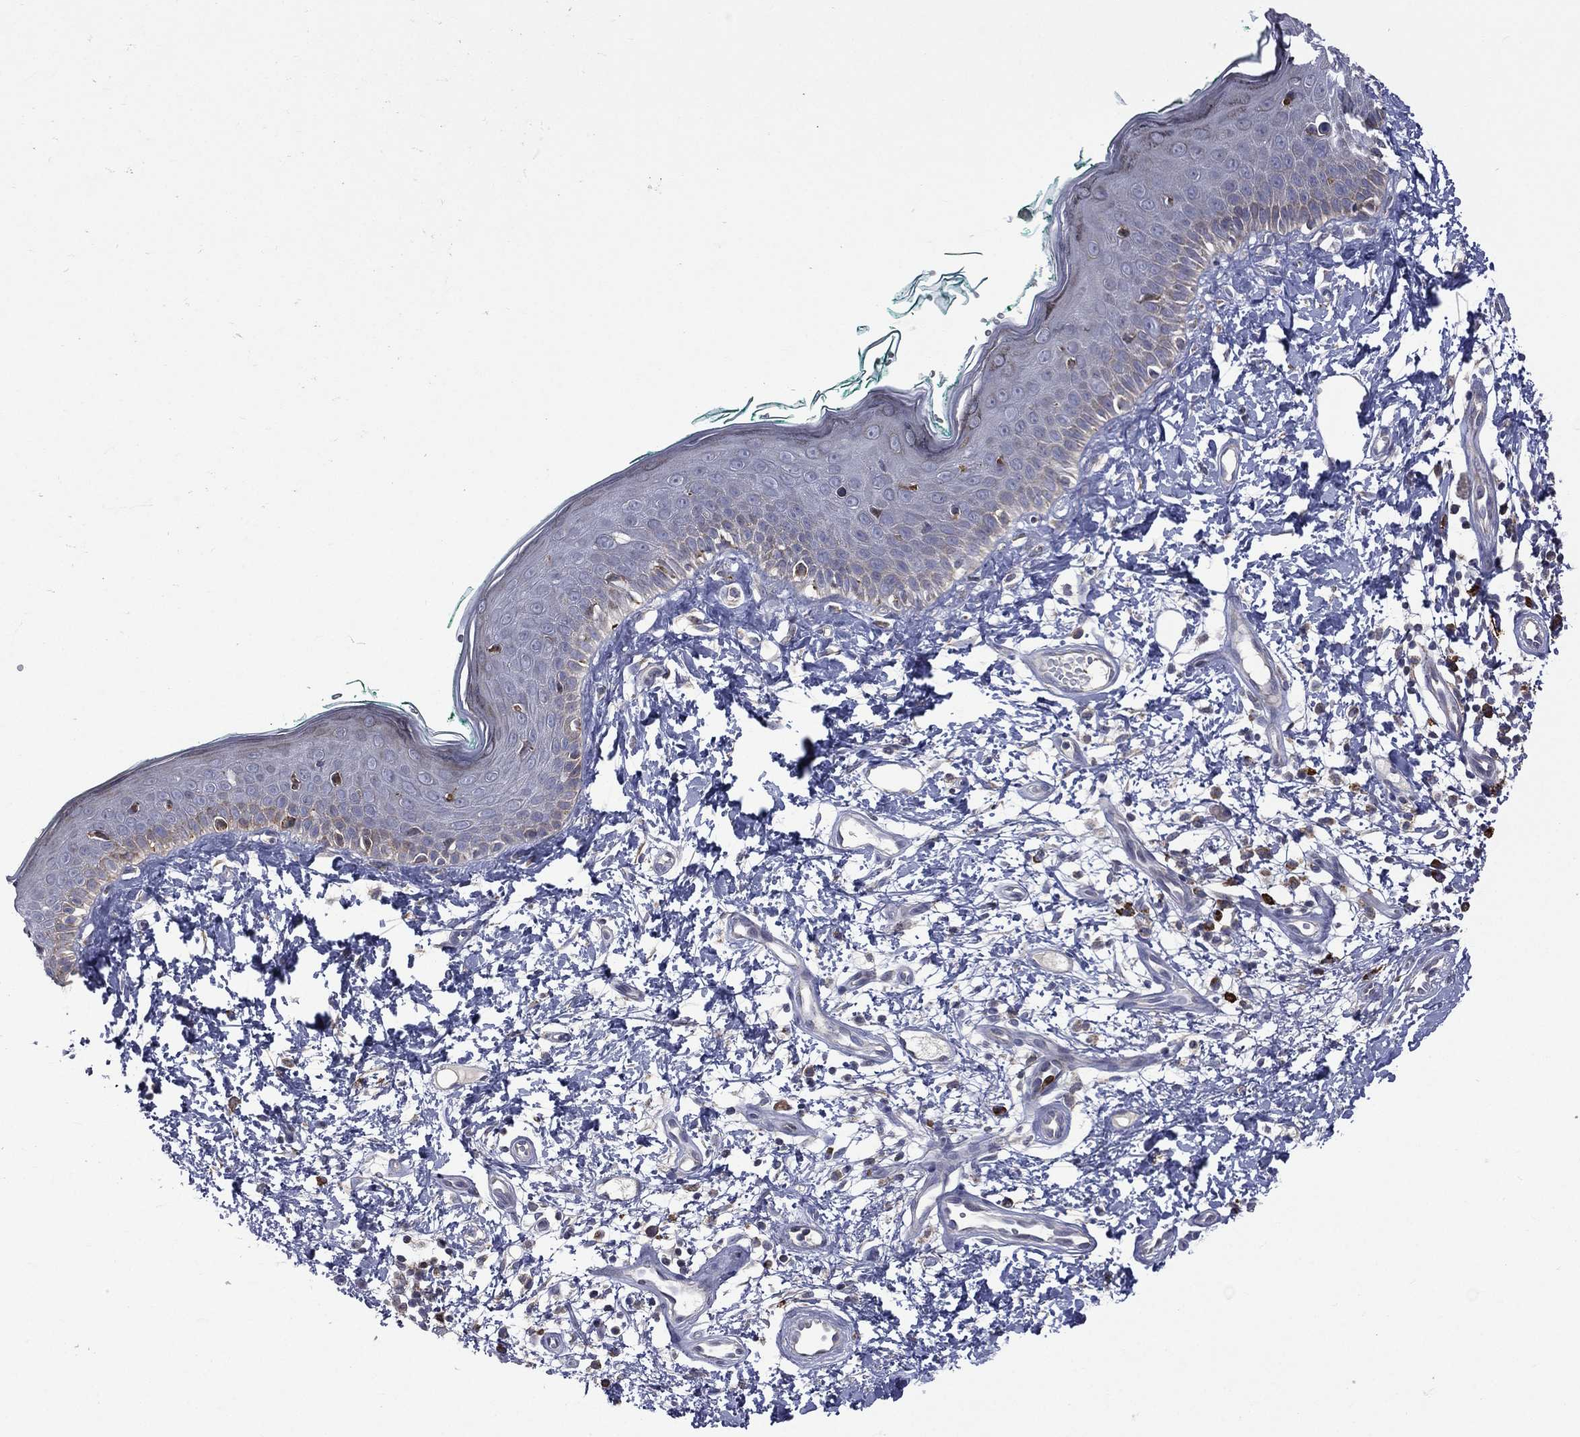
{"staining": {"intensity": "negative", "quantity": "none", "location": "none"}, "tissue": "skin", "cell_type": "Fibroblasts", "image_type": "normal", "snomed": [{"axis": "morphology", "description": "Normal tissue, NOS"}, {"axis": "morphology", "description": "Basal cell carcinoma"}, {"axis": "topography", "description": "Skin"}], "caption": "DAB immunohistochemical staining of benign human skin reveals no significant staining in fibroblasts. (Stains: DAB (3,3'-diaminobenzidine) IHC with hematoxylin counter stain, Microscopy: brightfield microscopy at high magnification).", "gene": "C20orf96", "patient": {"sex": "male", "age": 33}}